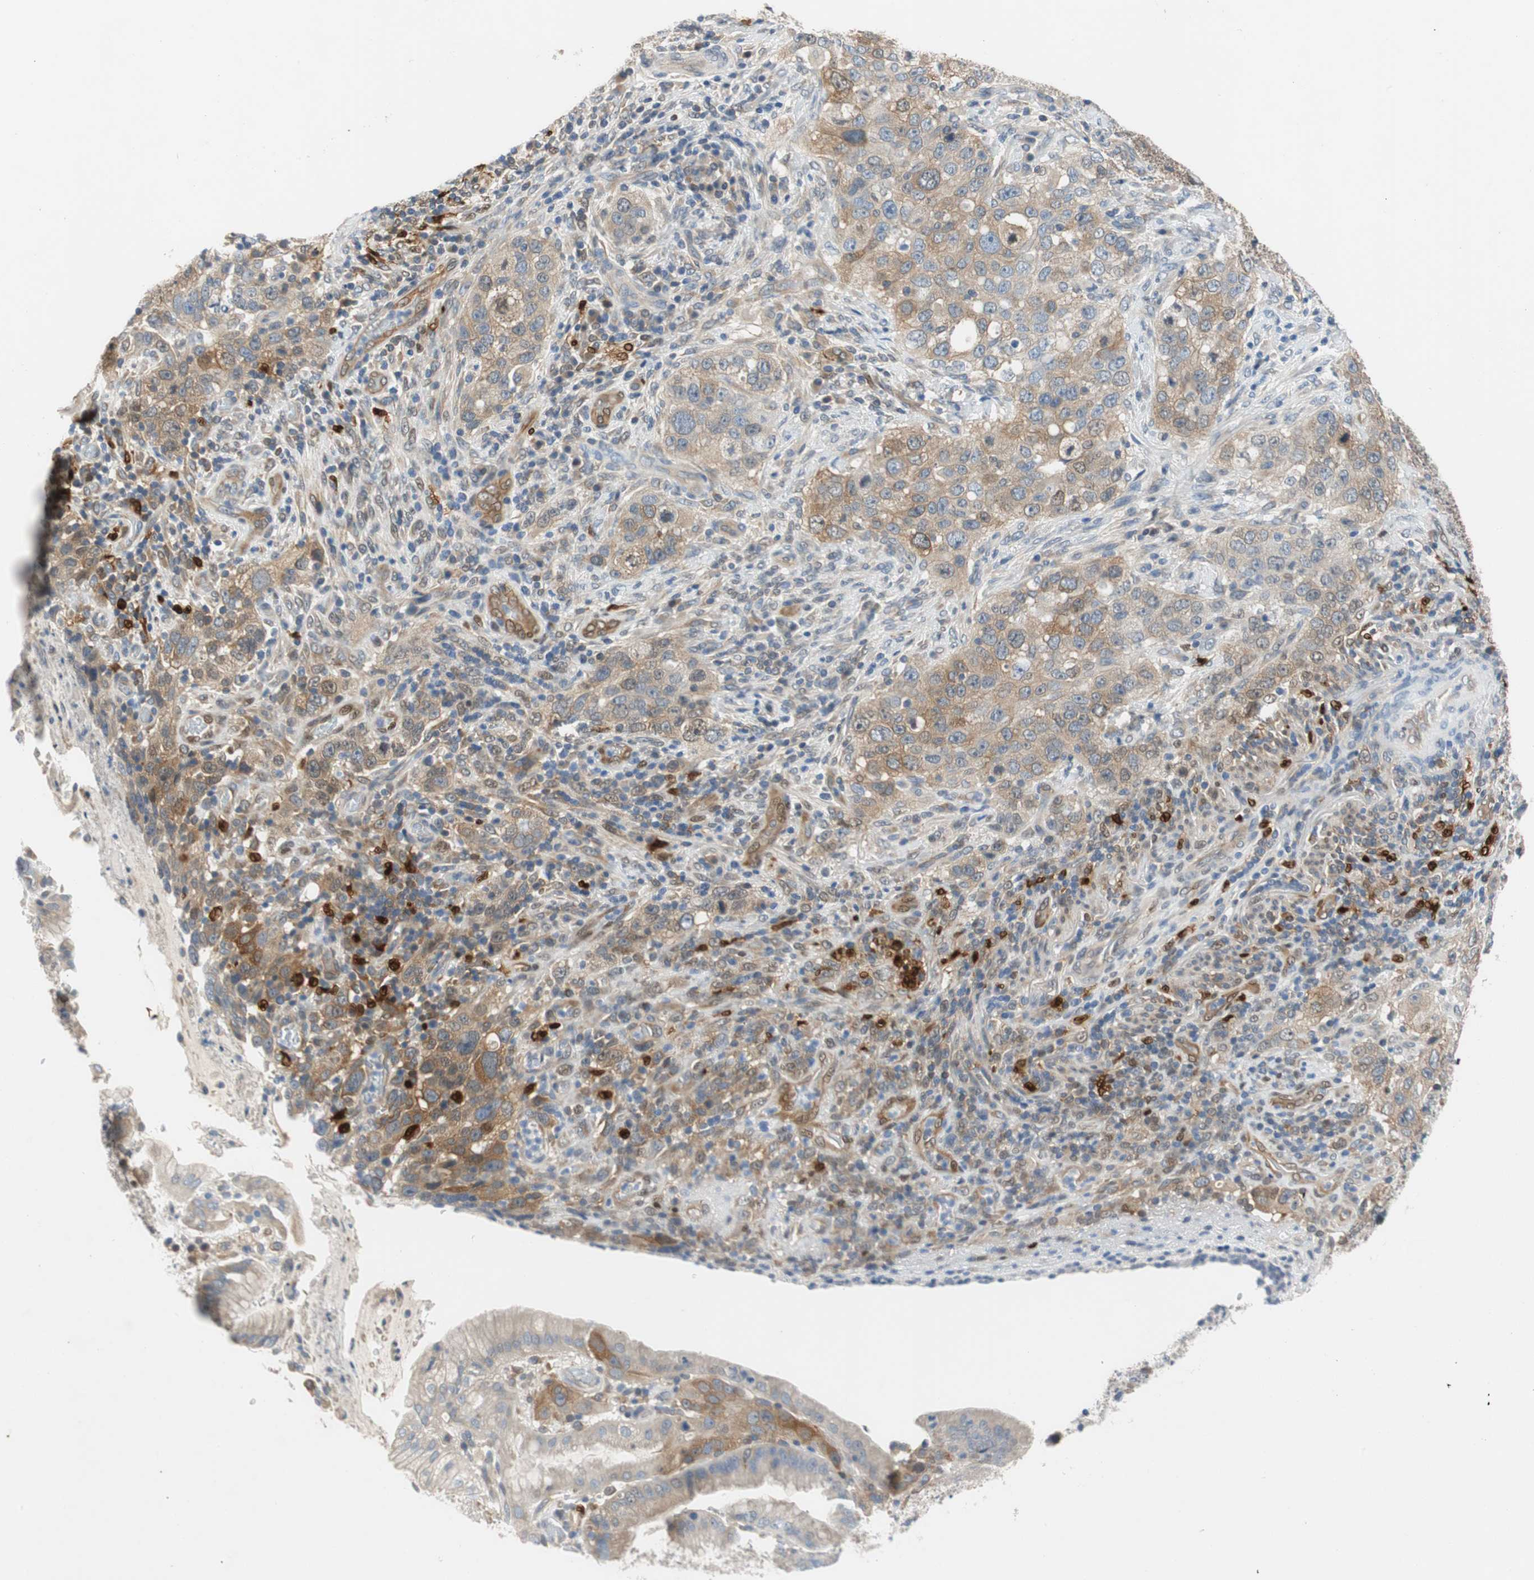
{"staining": {"intensity": "weak", "quantity": ">75%", "location": "cytoplasmic/membranous"}, "tissue": "stomach cancer", "cell_type": "Tumor cells", "image_type": "cancer", "snomed": [{"axis": "morphology", "description": "Normal tissue, NOS"}, {"axis": "morphology", "description": "Adenocarcinoma, NOS"}, {"axis": "topography", "description": "Stomach"}], "caption": "High-magnification brightfield microscopy of stomach cancer (adenocarcinoma) stained with DAB (3,3'-diaminobenzidine) (brown) and counterstained with hematoxylin (blue). tumor cells exhibit weak cytoplasmic/membranous staining is appreciated in about>75% of cells.", "gene": "RELB", "patient": {"sex": "male", "age": 48}}